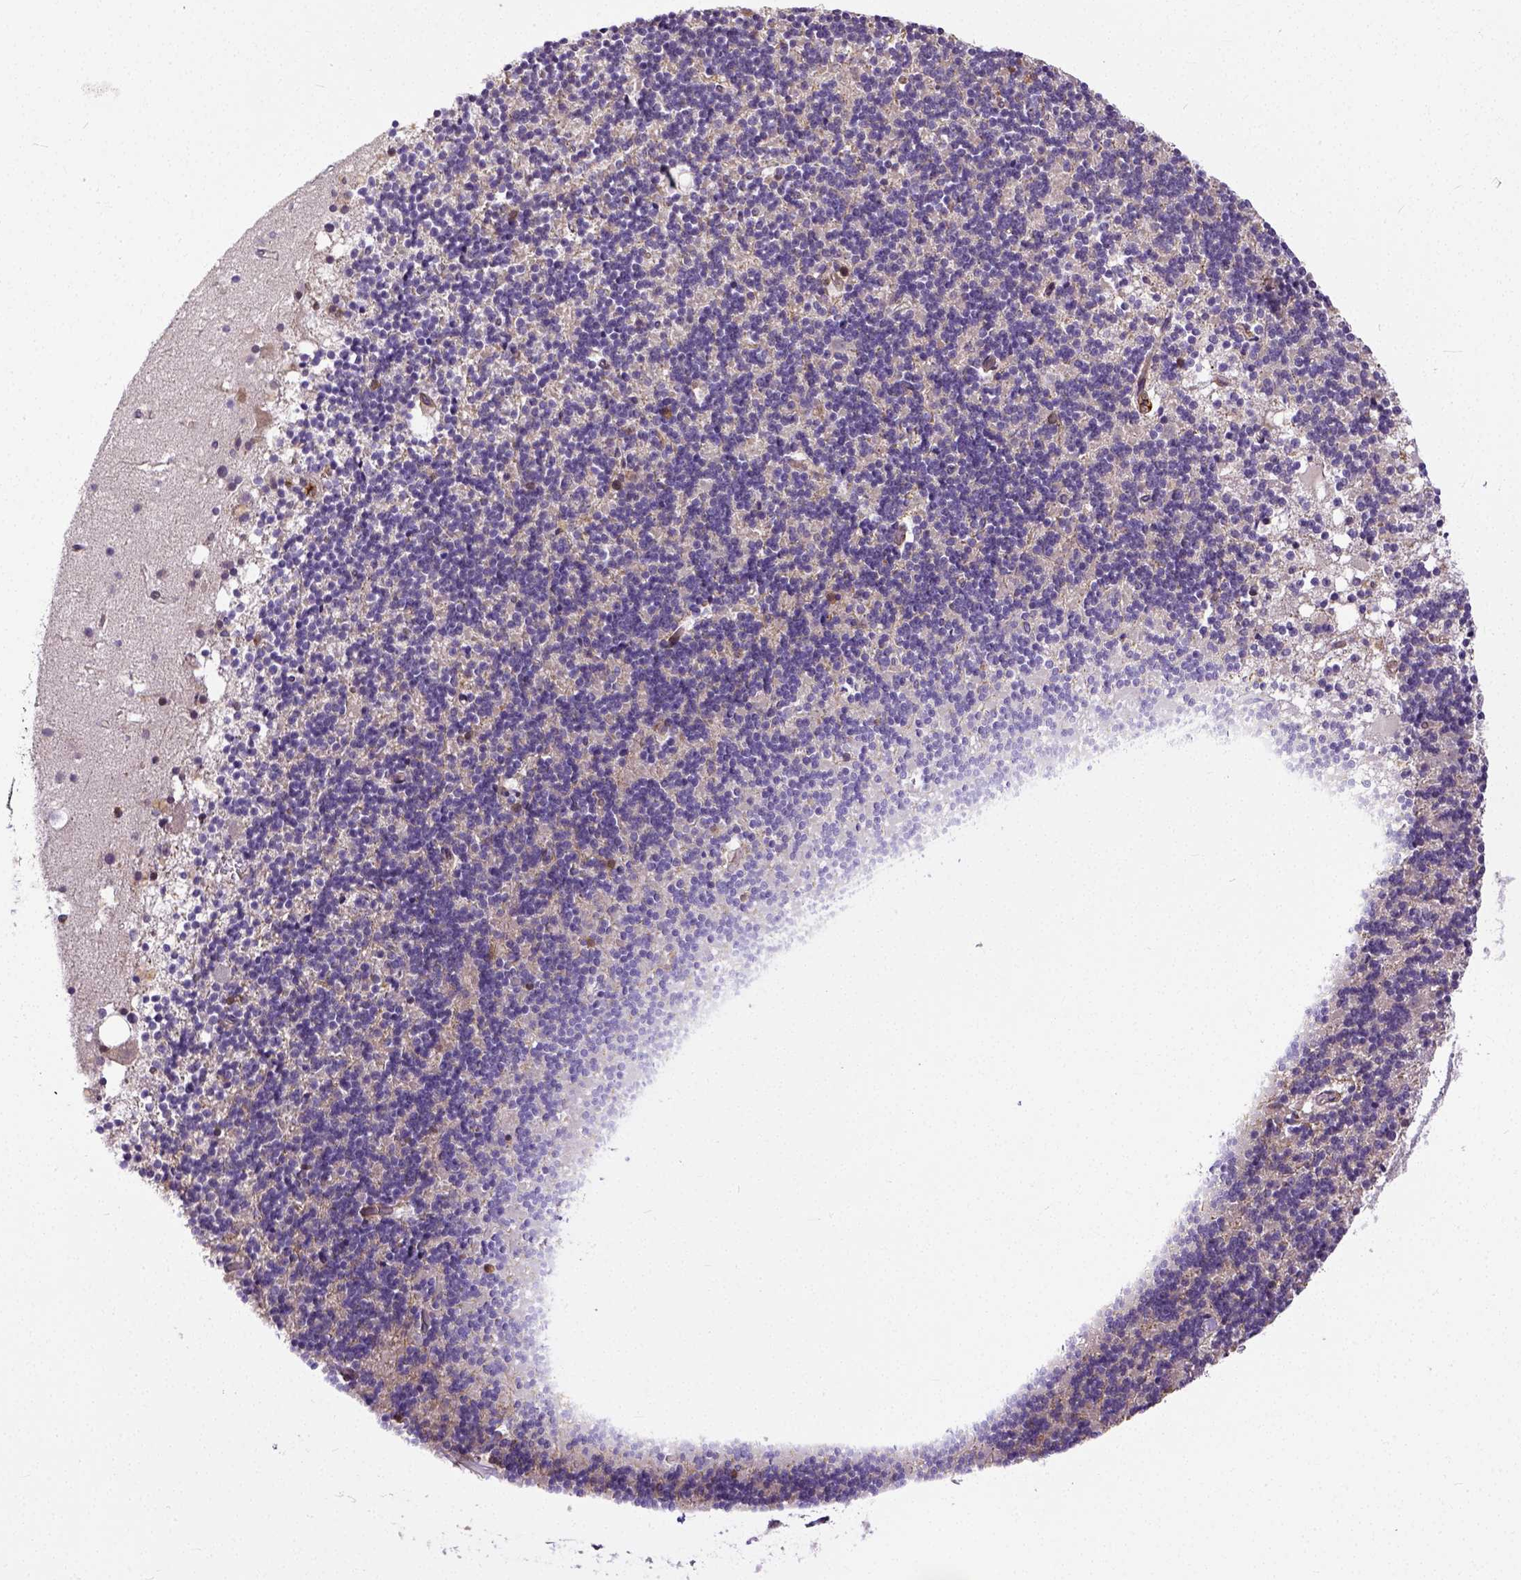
{"staining": {"intensity": "moderate", "quantity": "<25%", "location": "nuclear"}, "tissue": "cerebellum", "cell_type": "Cells in granular layer", "image_type": "normal", "snomed": [{"axis": "morphology", "description": "Normal tissue, NOS"}, {"axis": "topography", "description": "Cerebellum"}], "caption": "Cells in granular layer demonstrate moderate nuclear staining in approximately <25% of cells in benign cerebellum.", "gene": "DICER1", "patient": {"sex": "male", "age": 70}}